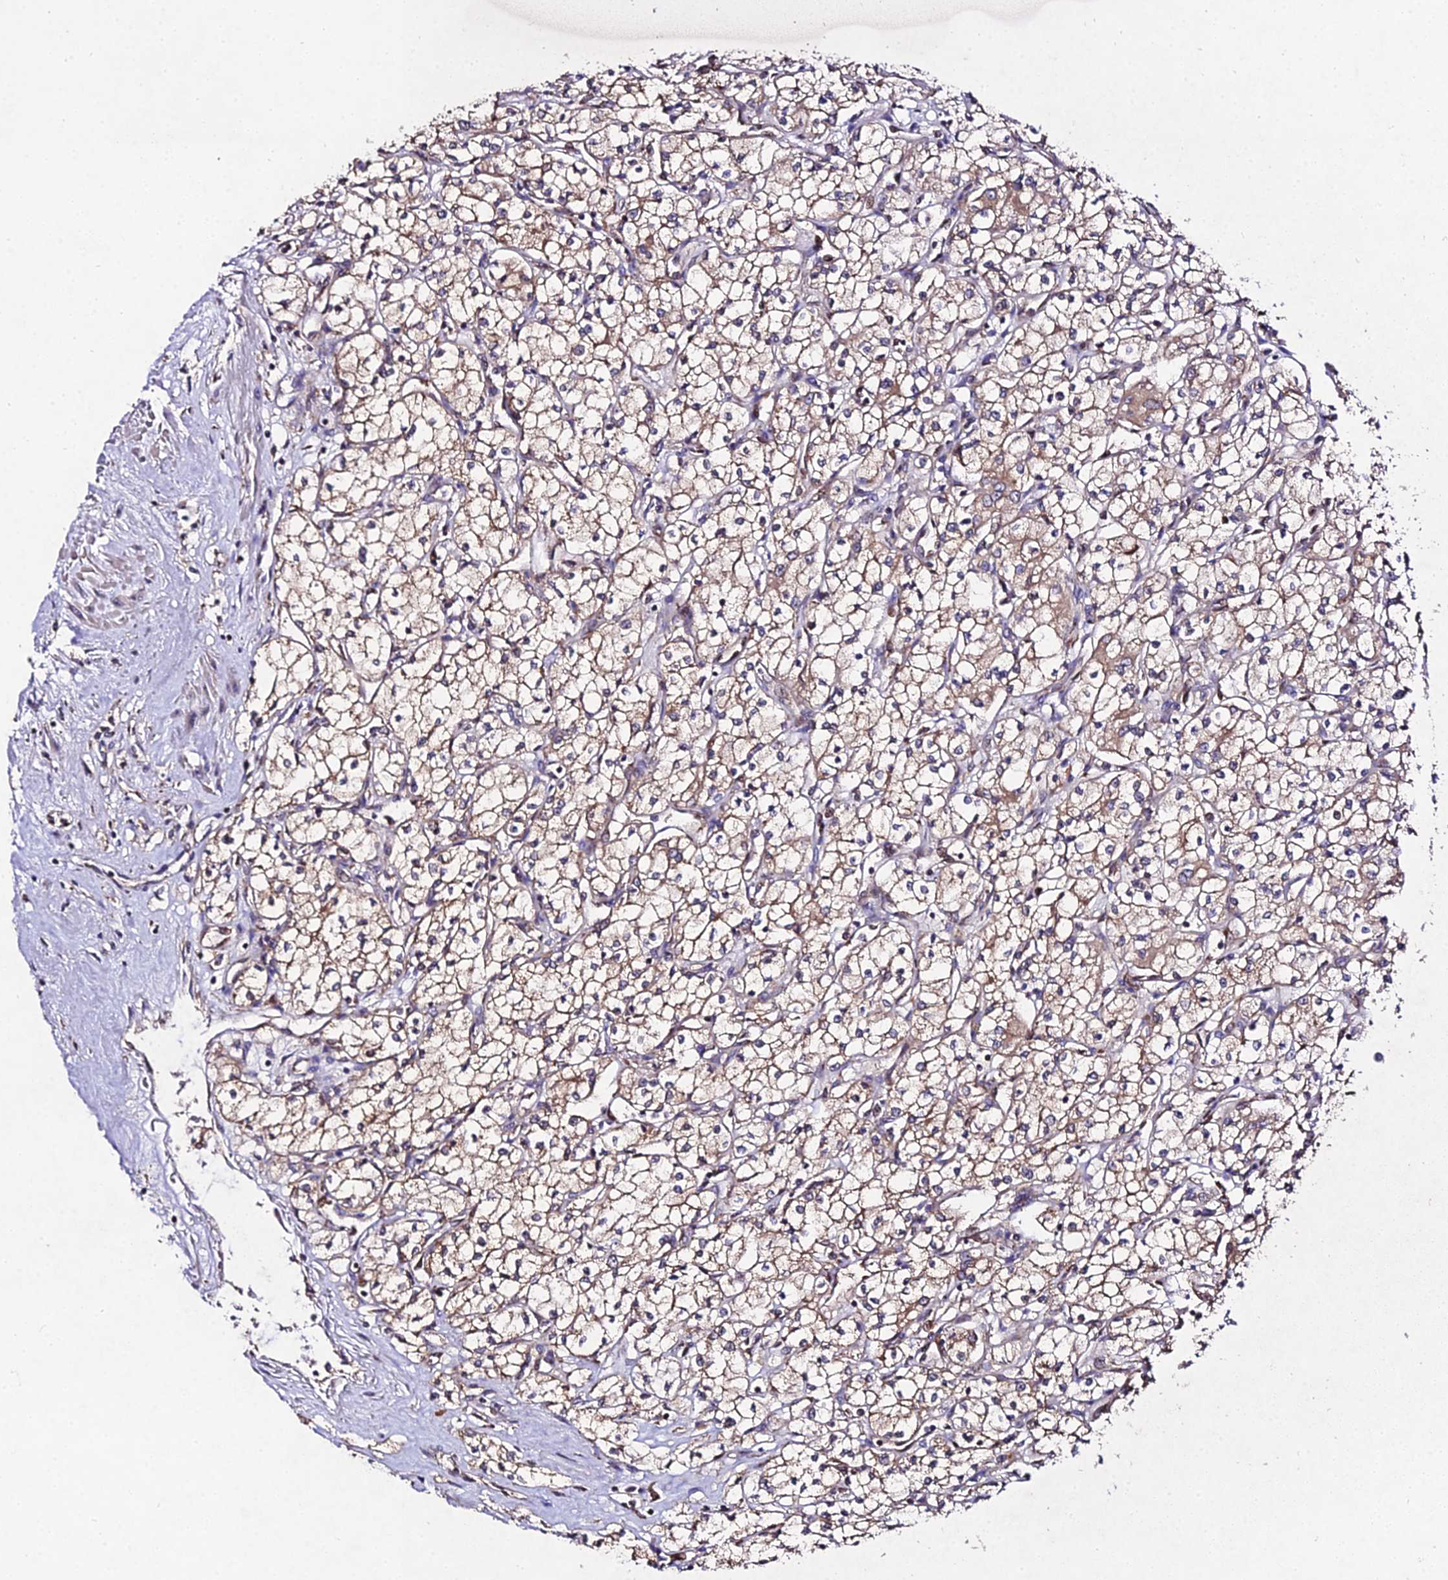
{"staining": {"intensity": "weak", "quantity": ">75%", "location": "cytoplasmic/membranous"}, "tissue": "renal cancer", "cell_type": "Tumor cells", "image_type": "cancer", "snomed": [{"axis": "morphology", "description": "Adenocarcinoma, NOS"}, {"axis": "topography", "description": "Kidney"}], "caption": "Renal cancer (adenocarcinoma) tissue demonstrates weak cytoplasmic/membranous expression in about >75% of tumor cells (DAB (3,3'-diaminobenzidine) IHC with brightfield microscopy, high magnification).", "gene": "AP3M2", "patient": {"sex": "male", "age": 59}}